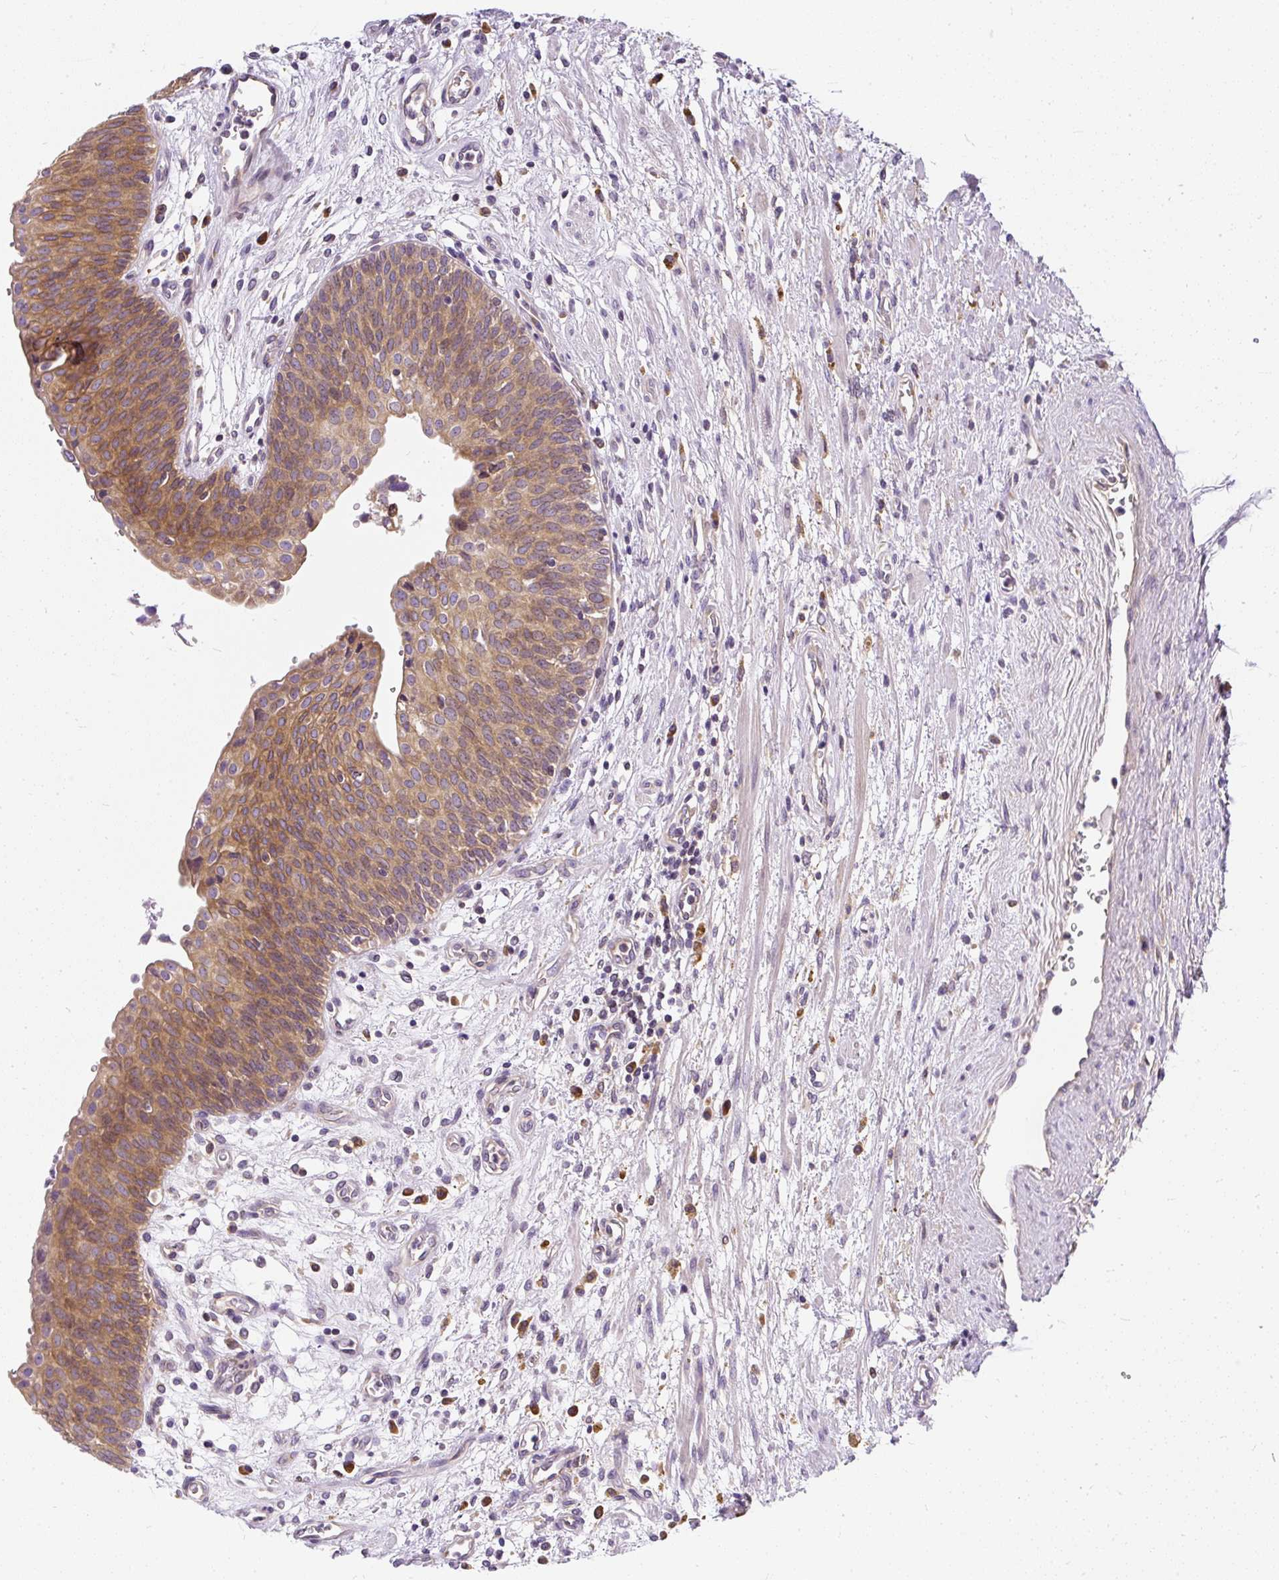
{"staining": {"intensity": "moderate", "quantity": ">75%", "location": "cytoplasmic/membranous"}, "tissue": "urinary bladder", "cell_type": "Urothelial cells", "image_type": "normal", "snomed": [{"axis": "morphology", "description": "Normal tissue, NOS"}, {"axis": "topography", "description": "Urinary bladder"}], "caption": "Protein analysis of benign urinary bladder displays moderate cytoplasmic/membranous expression in approximately >75% of urothelial cells.", "gene": "CYP20A1", "patient": {"sex": "male", "age": 55}}